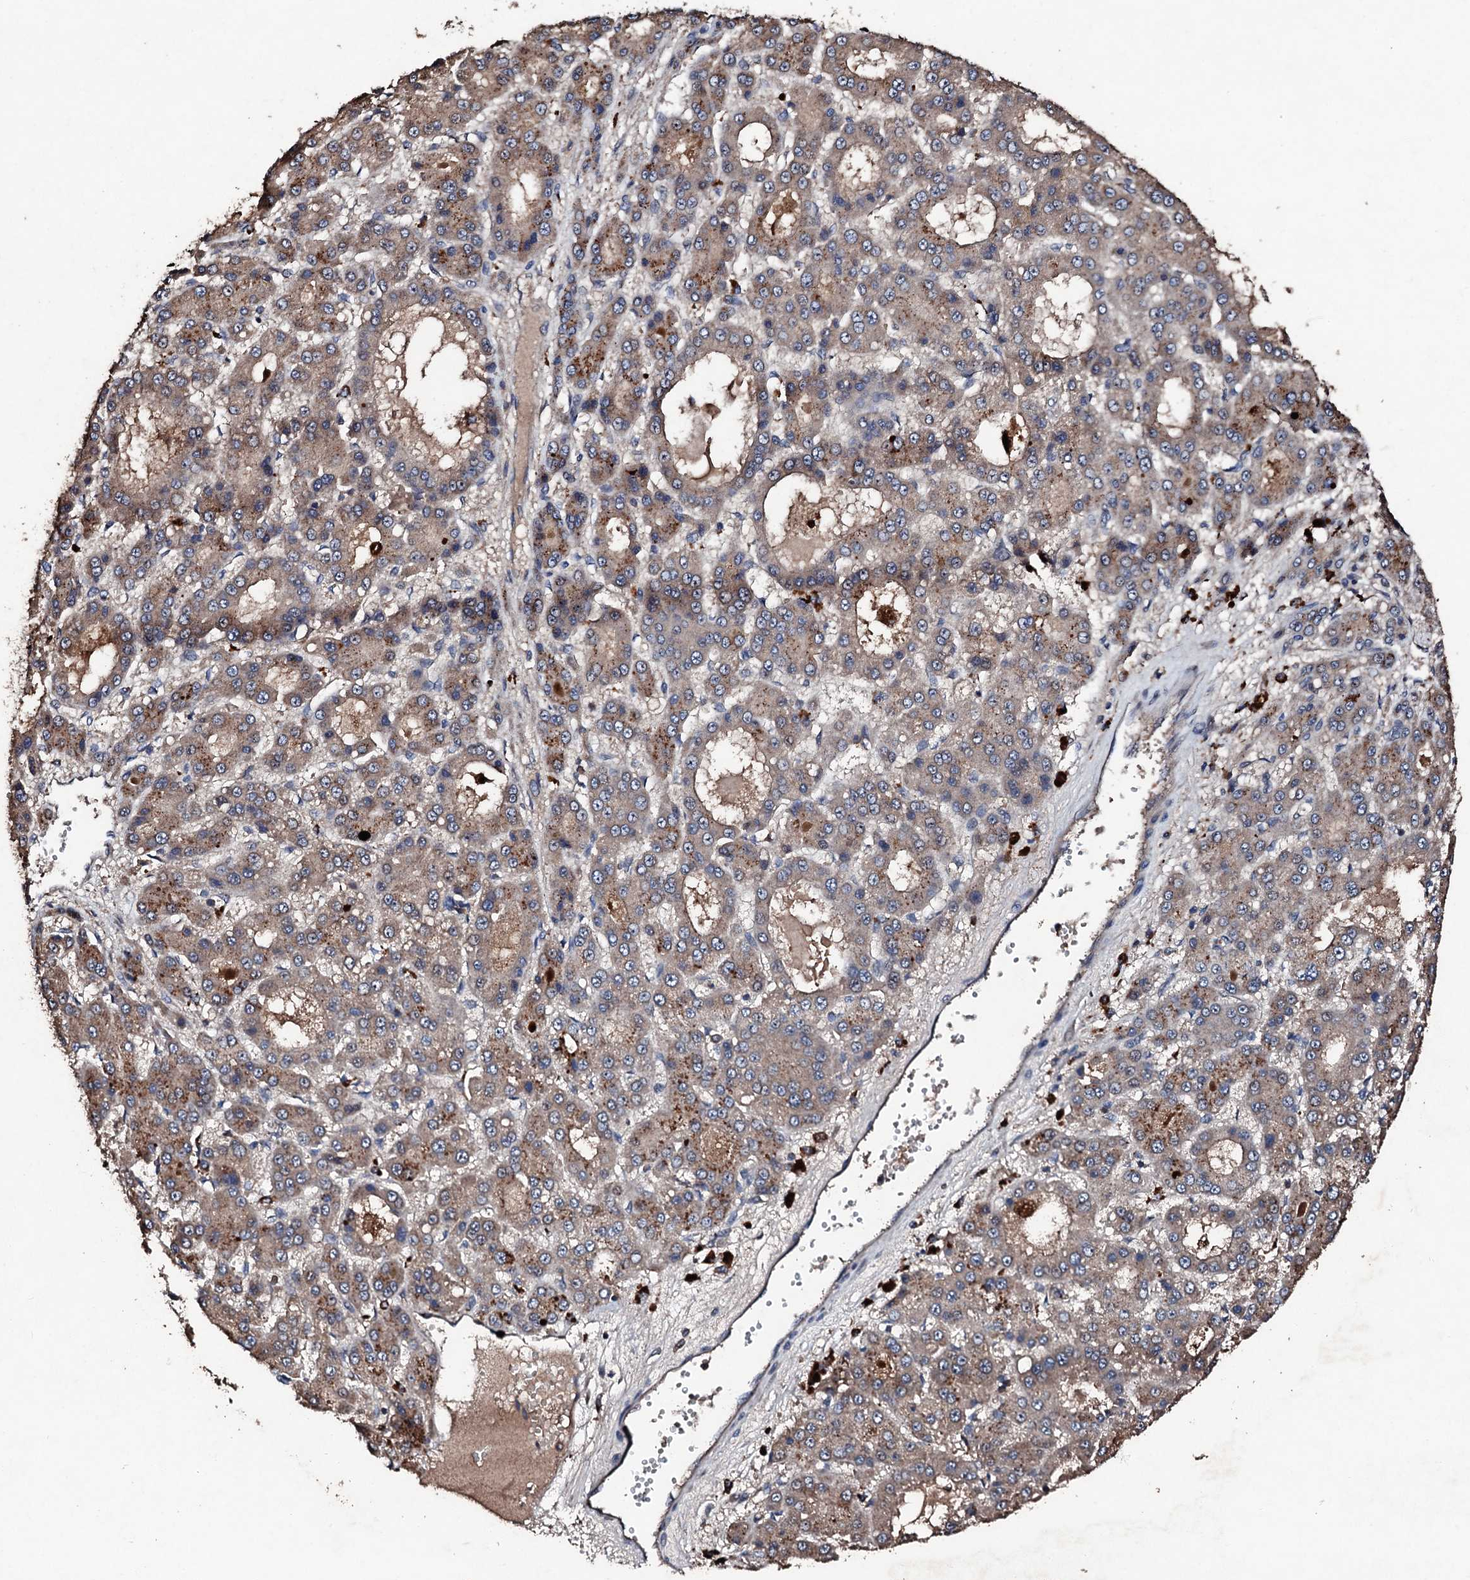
{"staining": {"intensity": "weak", "quantity": ">75%", "location": "cytoplasmic/membranous"}, "tissue": "liver cancer", "cell_type": "Tumor cells", "image_type": "cancer", "snomed": [{"axis": "morphology", "description": "Carcinoma, Hepatocellular, NOS"}, {"axis": "topography", "description": "Liver"}], "caption": "About >75% of tumor cells in human liver cancer (hepatocellular carcinoma) display weak cytoplasmic/membranous protein staining as visualized by brown immunohistochemical staining.", "gene": "KERA", "patient": {"sex": "male", "age": 70}}